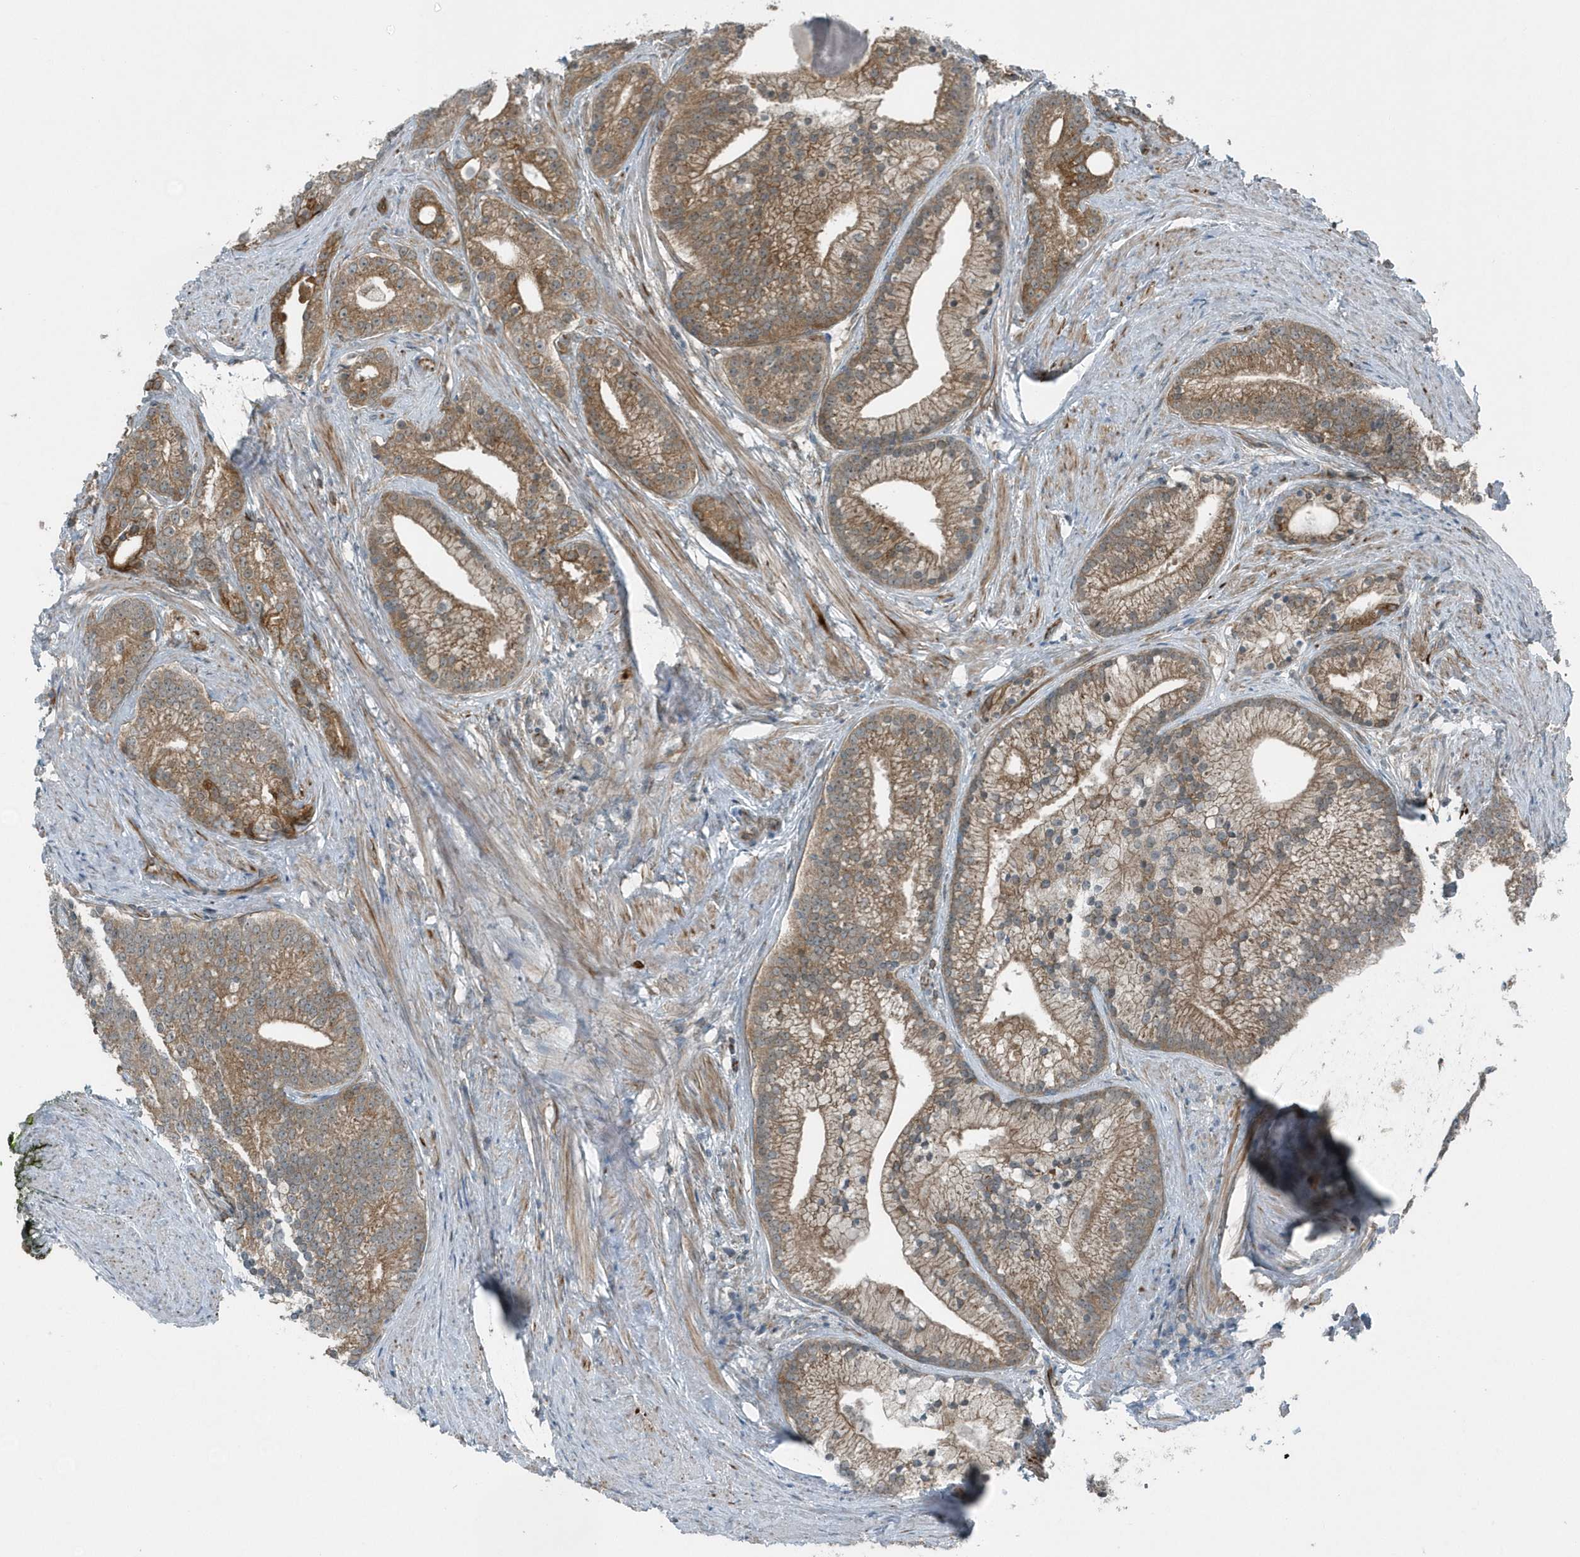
{"staining": {"intensity": "moderate", "quantity": ">75%", "location": "cytoplasmic/membranous"}, "tissue": "prostate cancer", "cell_type": "Tumor cells", "image_type": "cancer", "snomed": [{"axis": "morphology", "description": "Adenocarcinoma, Low grade"}, {"axis": "topography", "description": "Prostate"}], "caption": "DAB (3,3'-diaminobenzidine) immunohistochemical staining of prostate cancer demonstrates moderate cytoplasmic/membranous protein positivity in about >75% of tumor cells.", "gene": "GCC2", "patient": {"sex": "male", "age": 71}}